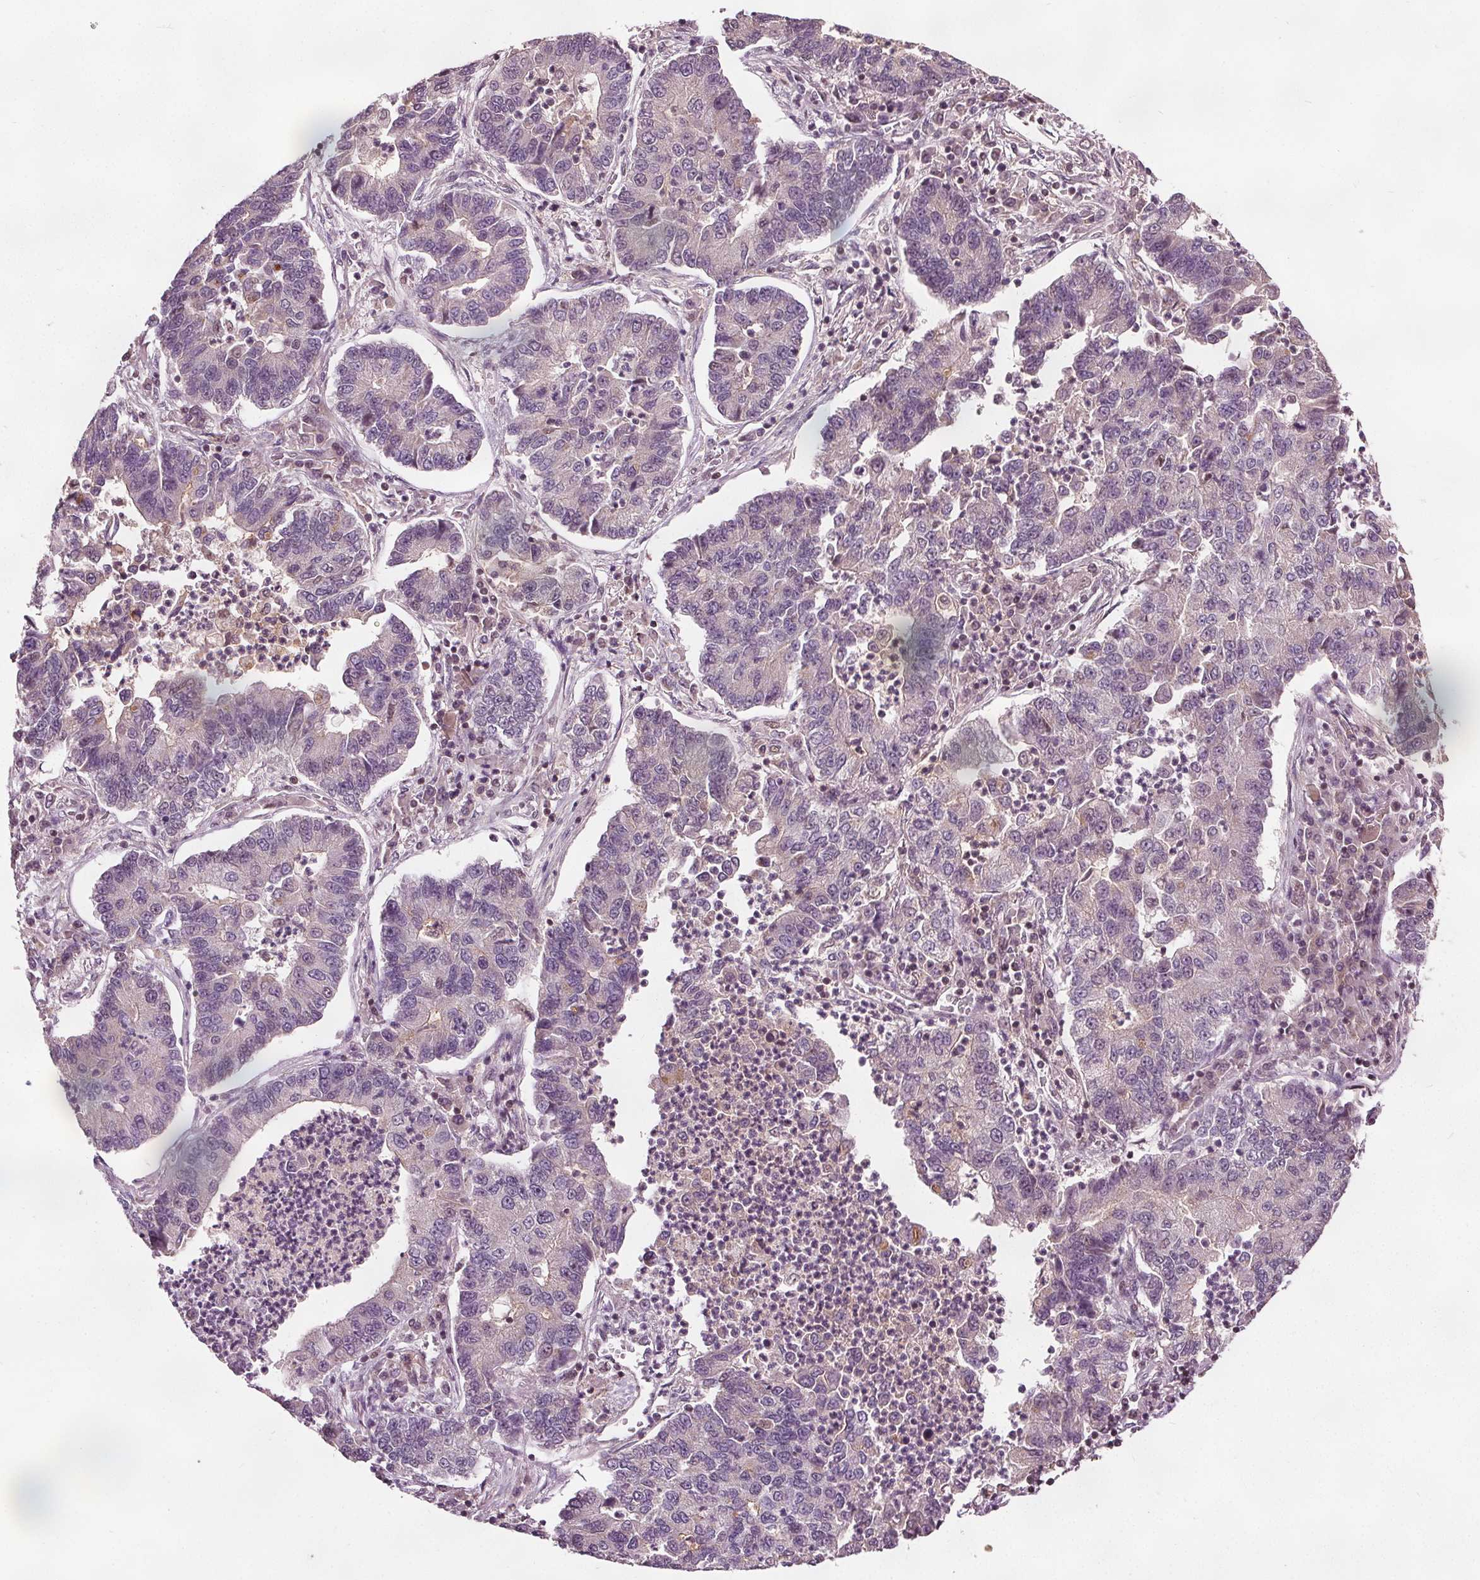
{"staining": {"intensity": "weak", "quantity": "<25%", "location": "cytoplasmic/membranous"}, "tissue": "lung cancer", "cell_type": "Tumor cells", "image_type": "cancer", "snomed": [{"axis": "morphology", "description": "Adenocarcinoma, NOS"}, {"axis": "topography", "description": "Lung"}], "caption": "This is an immunohistochemistry photomicrograph of lung adenocarcinoma. There is no expression in tumor cells.", "gene": "DDX11", "patient": {"sex": "female", "age": 57}}